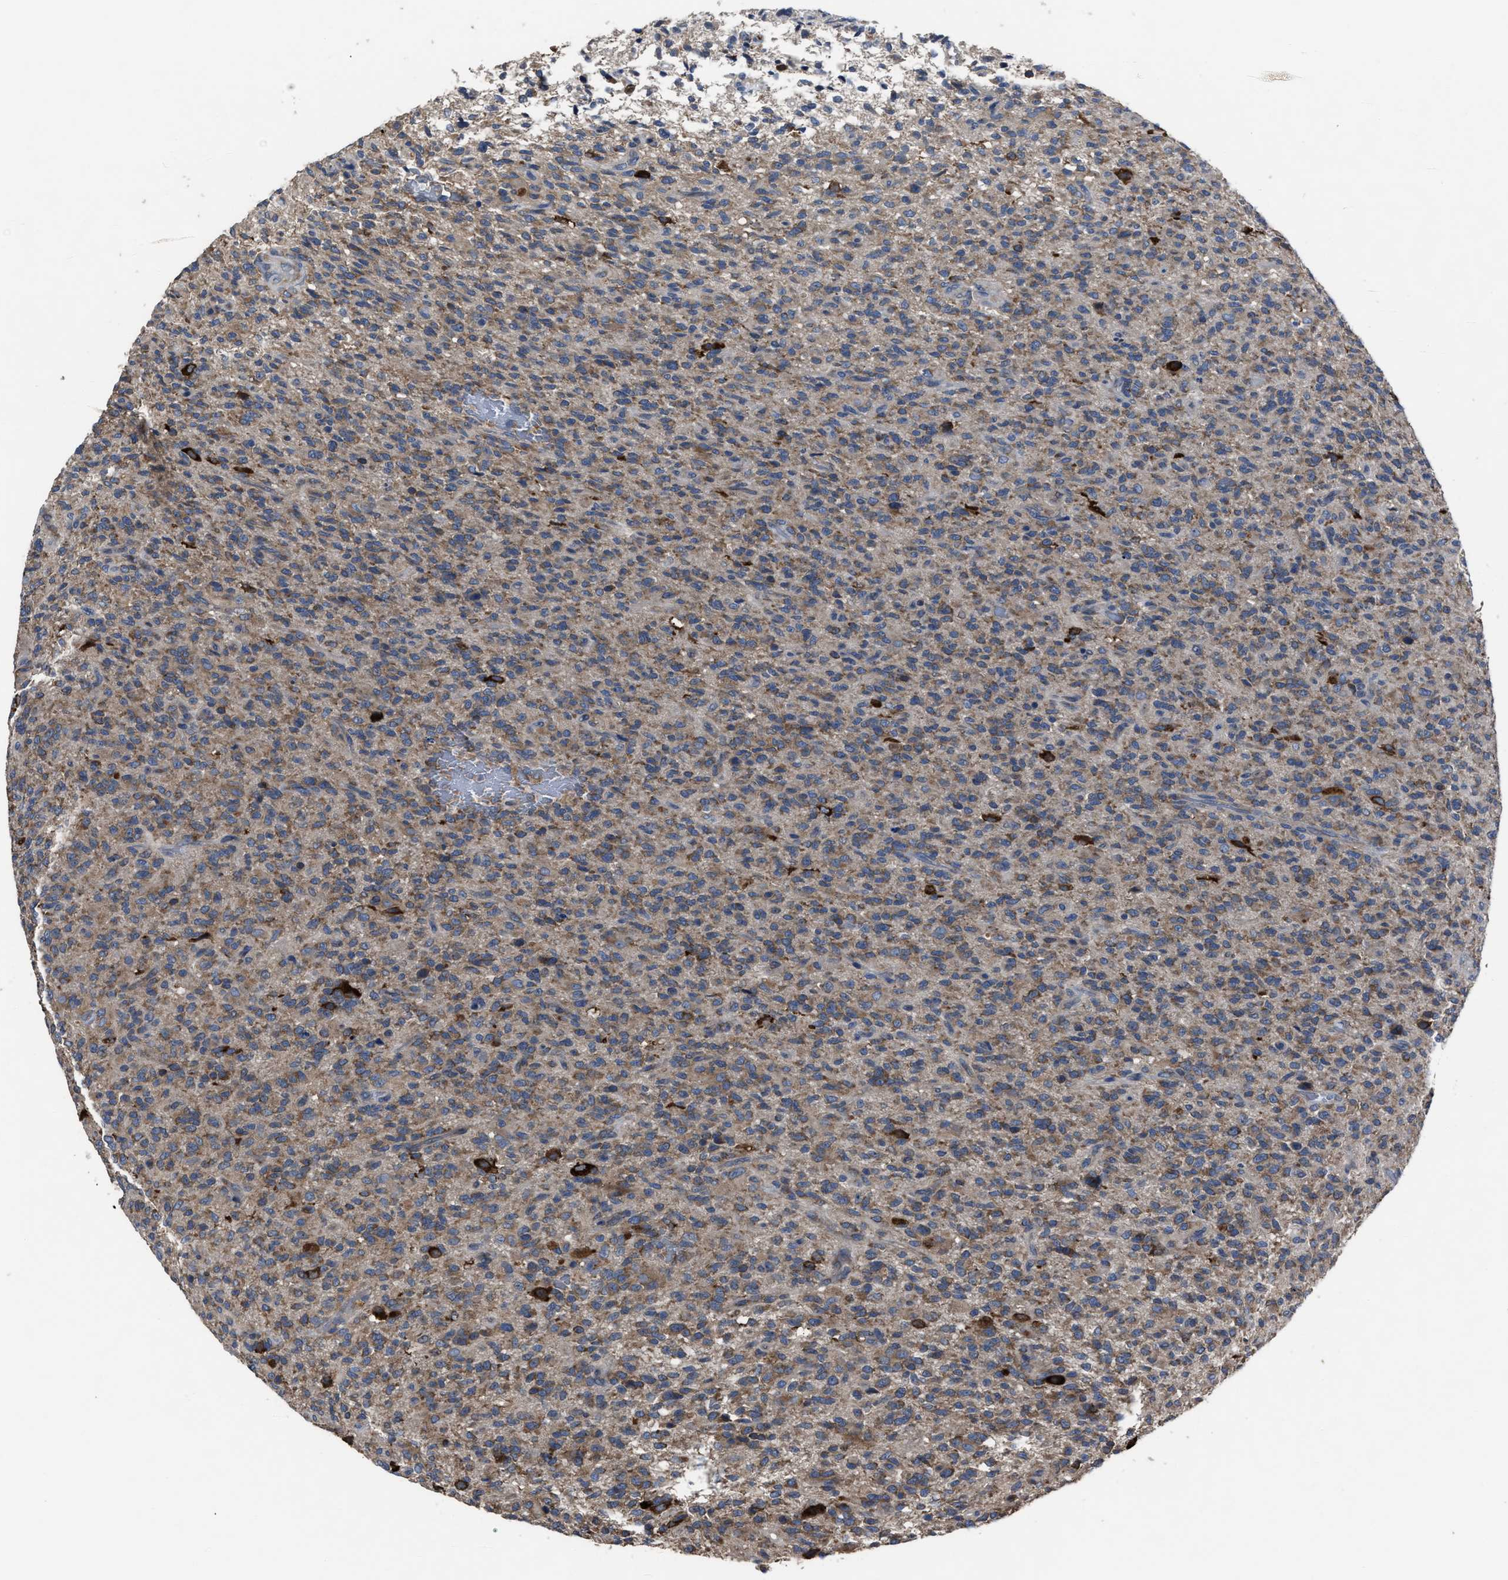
{"staining": {"intensity": "weak", "quantity": ">75%", "location": "cytoplasmic/membranous"}, "tissue": "glioma", "cell_type": "Tumor cells", "image_type": "cancer", "snomed": [{"axis": "morphology", "description": "Glioma, malignant, High grade"}, {"axis": "topography", "description": "Brain"}], "caption": "Brown immunohistochemical staining in malignant glioma (high-grade) displays weak cytoplasmic/membranous staining in about >75% of tumor cells.", "gene": "UPF1", "patient": {"sex": "male", "age": 71}}